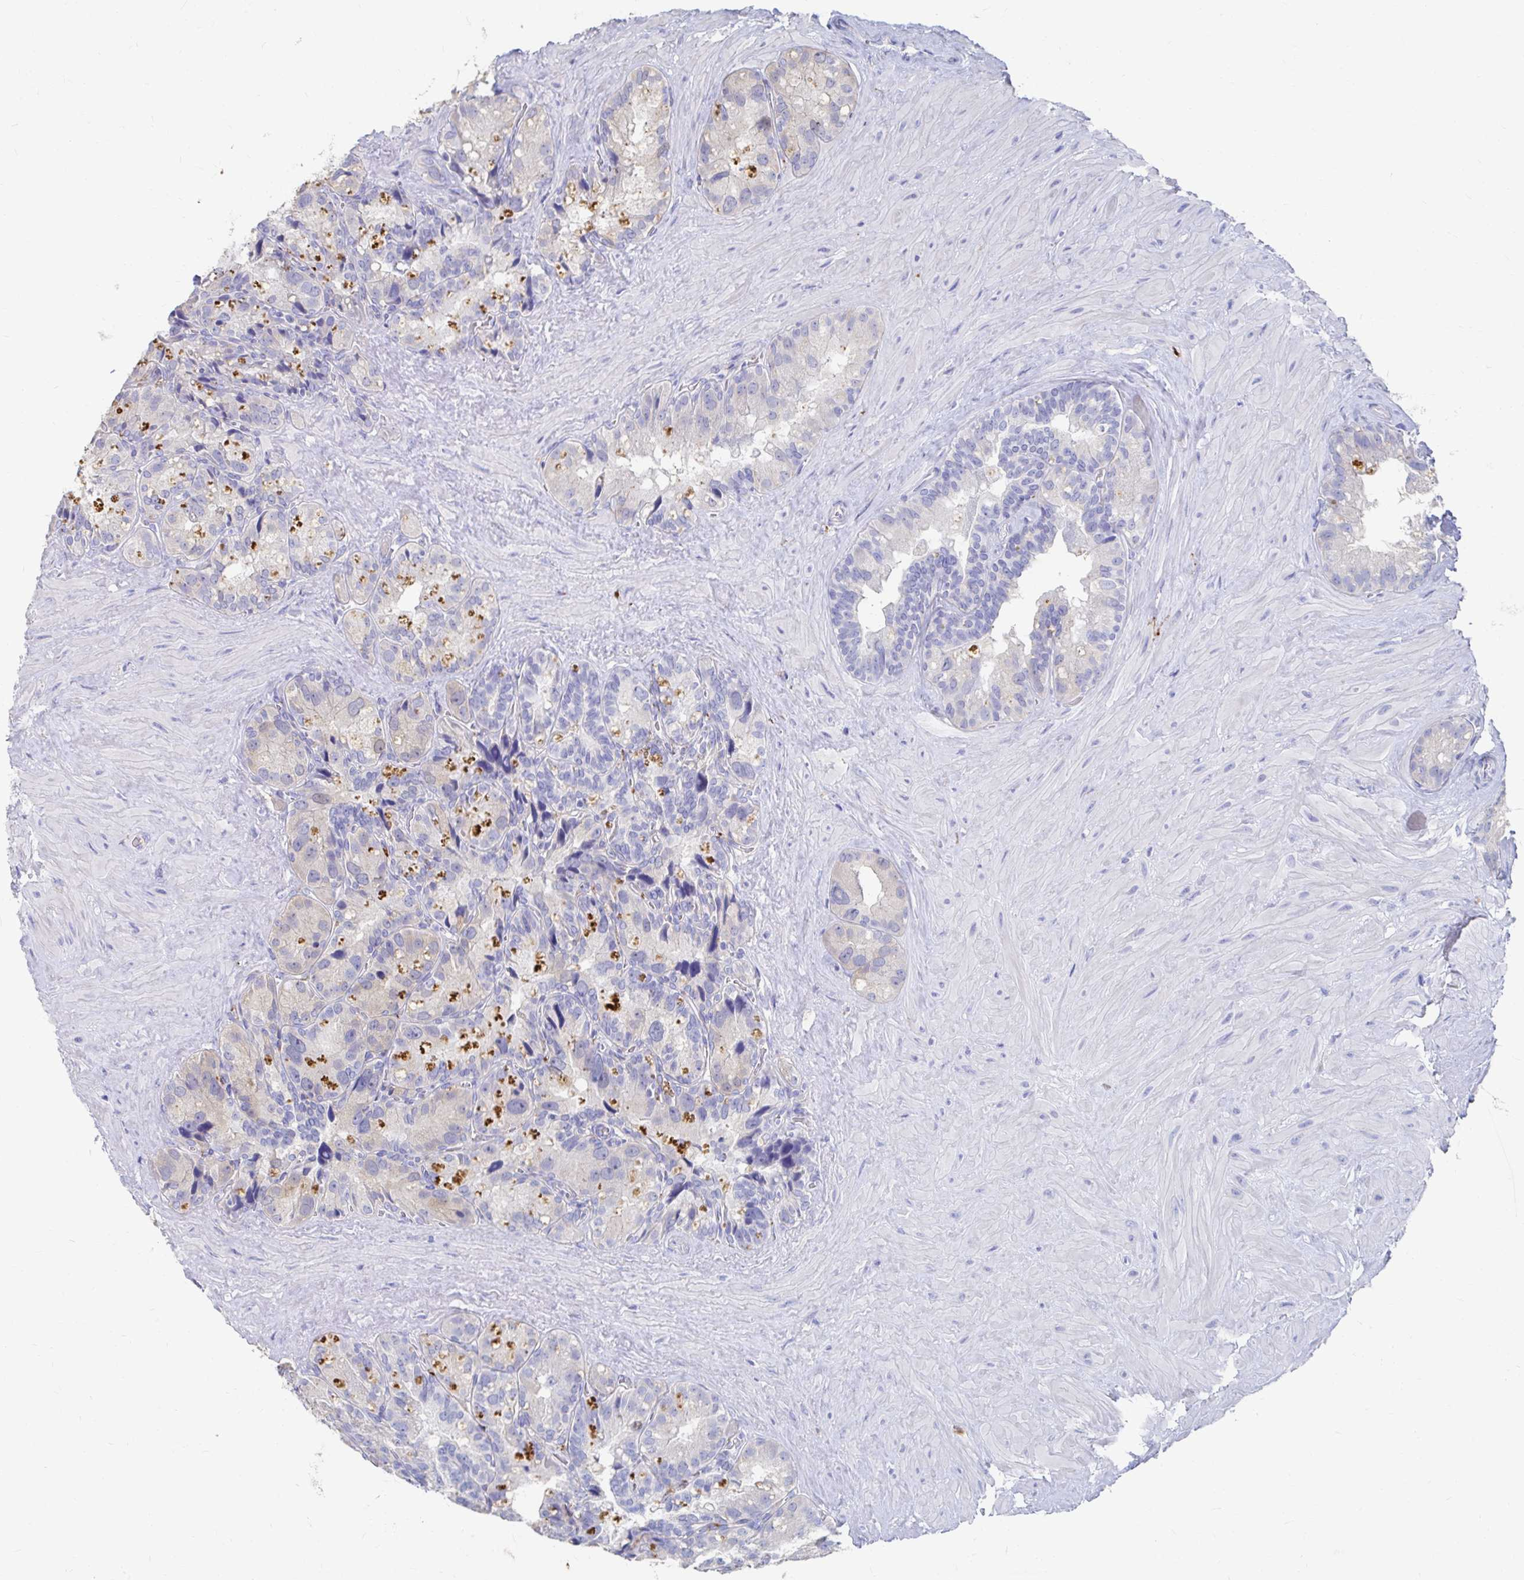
{"staining": {"intensity": "moderate", "quantity": "<25%", "location": "cytoplasmic/membranous"}, "tissue": "seminal vesicle", "cell_type": "Glandular cells", "image_type": "normal", "snomed": [{"axis": "morphology", "description": "Normal tissue, NOS"}, {"axis": "topography", "description": "Seminal veicle"}], "caption": "IHC image of normal seminal vesicle: human seminal vesicle stained using immunohistochemistry displays low levels of moderate protein expression localized specifically in the cytoplasmic/membranous of glandular cells, appearing as a cytoplasmic/membranous brown color.", "gene": "LAMC3", "patient": {"sex": "male", "age": 60}}